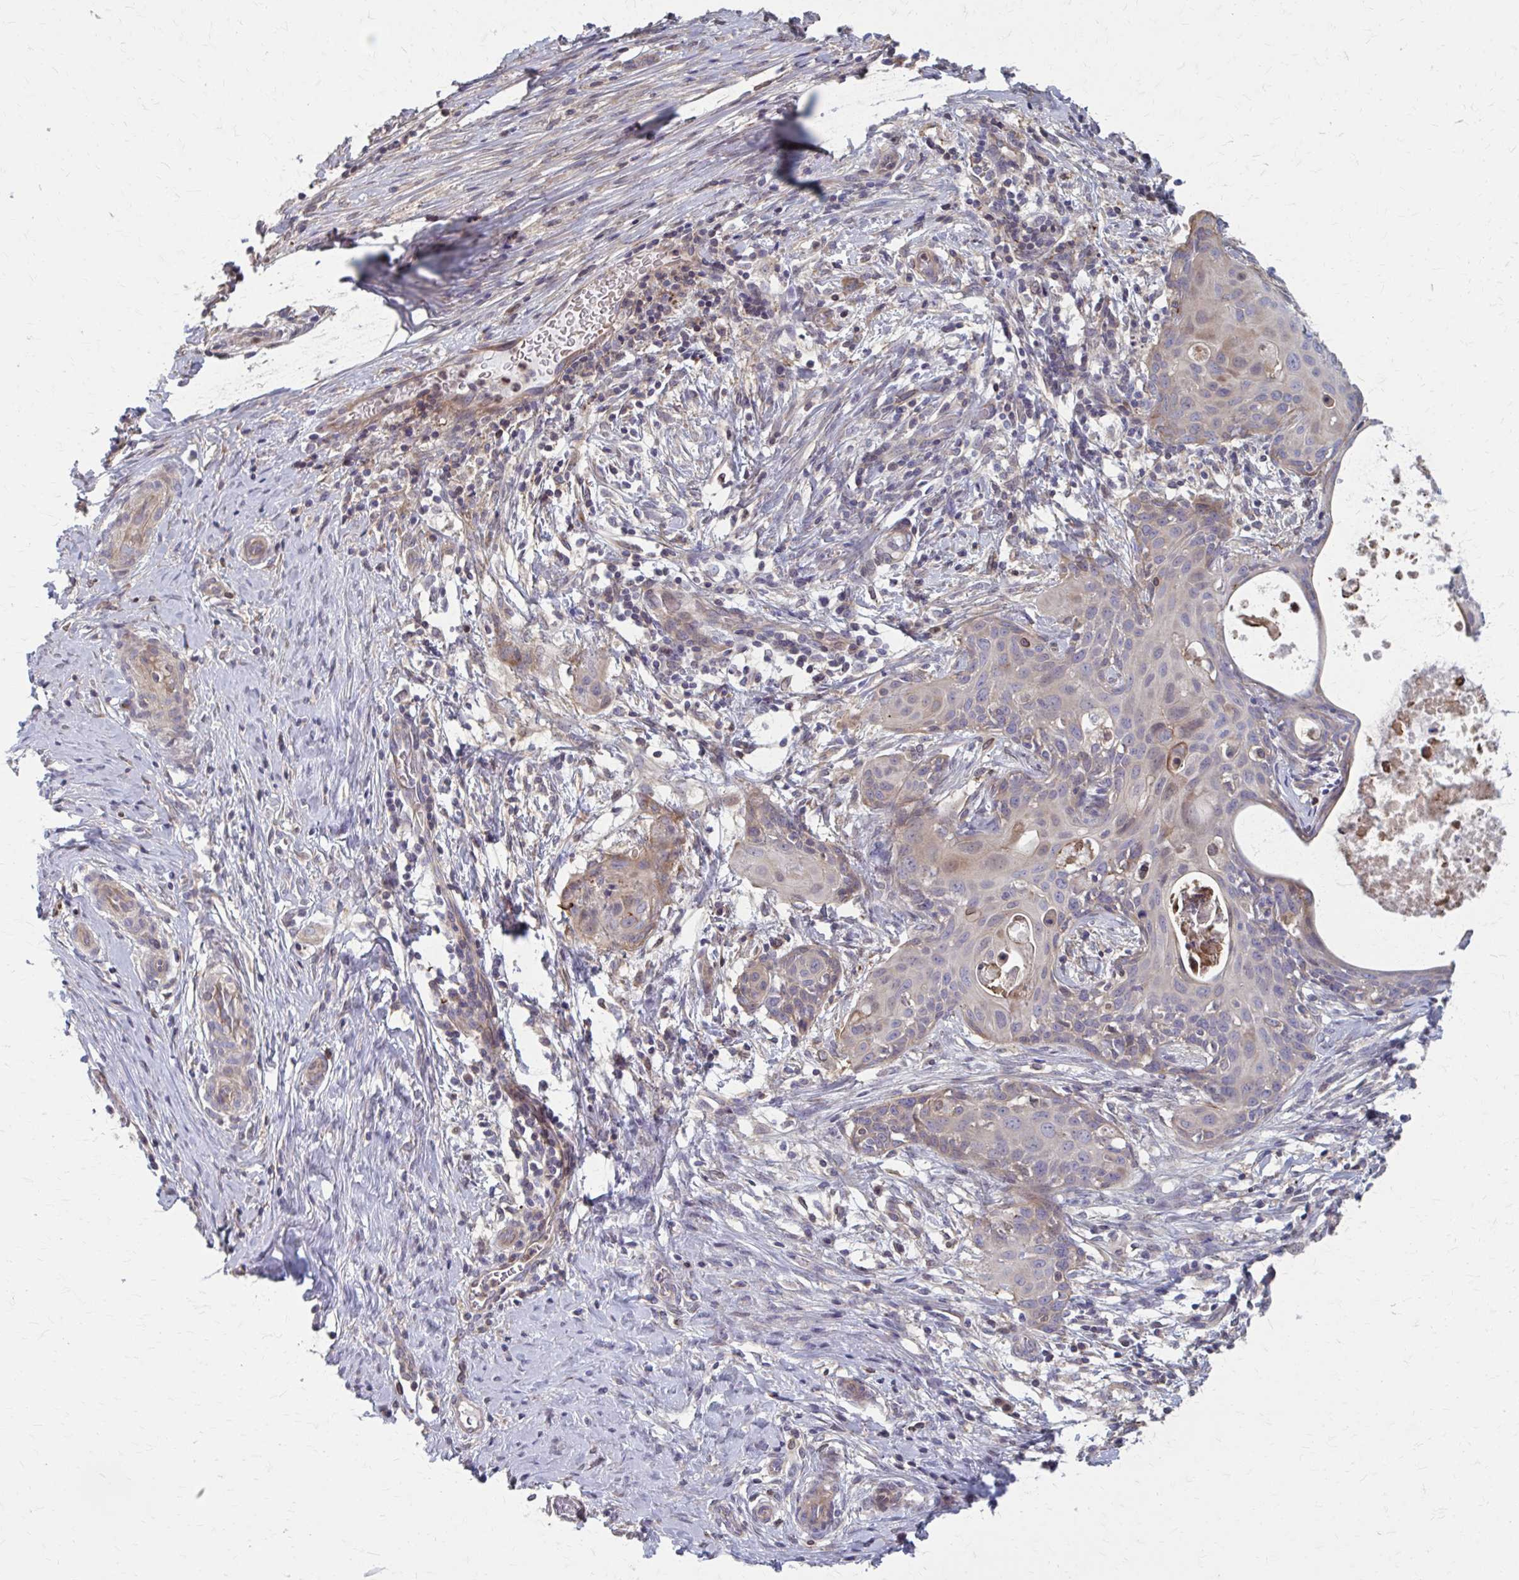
{"staining": {"intensity": "weak", "quantity": "<25%", "location": "cytoplasmic/membranous"}, "tissue": "cervical cancer", "cell_type": "Tumor cells", "image_type": "cancer", "snomed": [{"axis": "morphology", "description": "Squamous cell carcinoma, NOS"}, {"axis": "morphology", "description": "Adenocarcinoma, NOS"}, {"axis": "topography", "description": "Cervix"}], "caption": "Human cervical squamous cell carcinoma stained for a protein using immunohistochemistry exhibits no positivity in tumor cells.", "gene": "MMP14", "patient": {"sex": "female", "age": 52}}